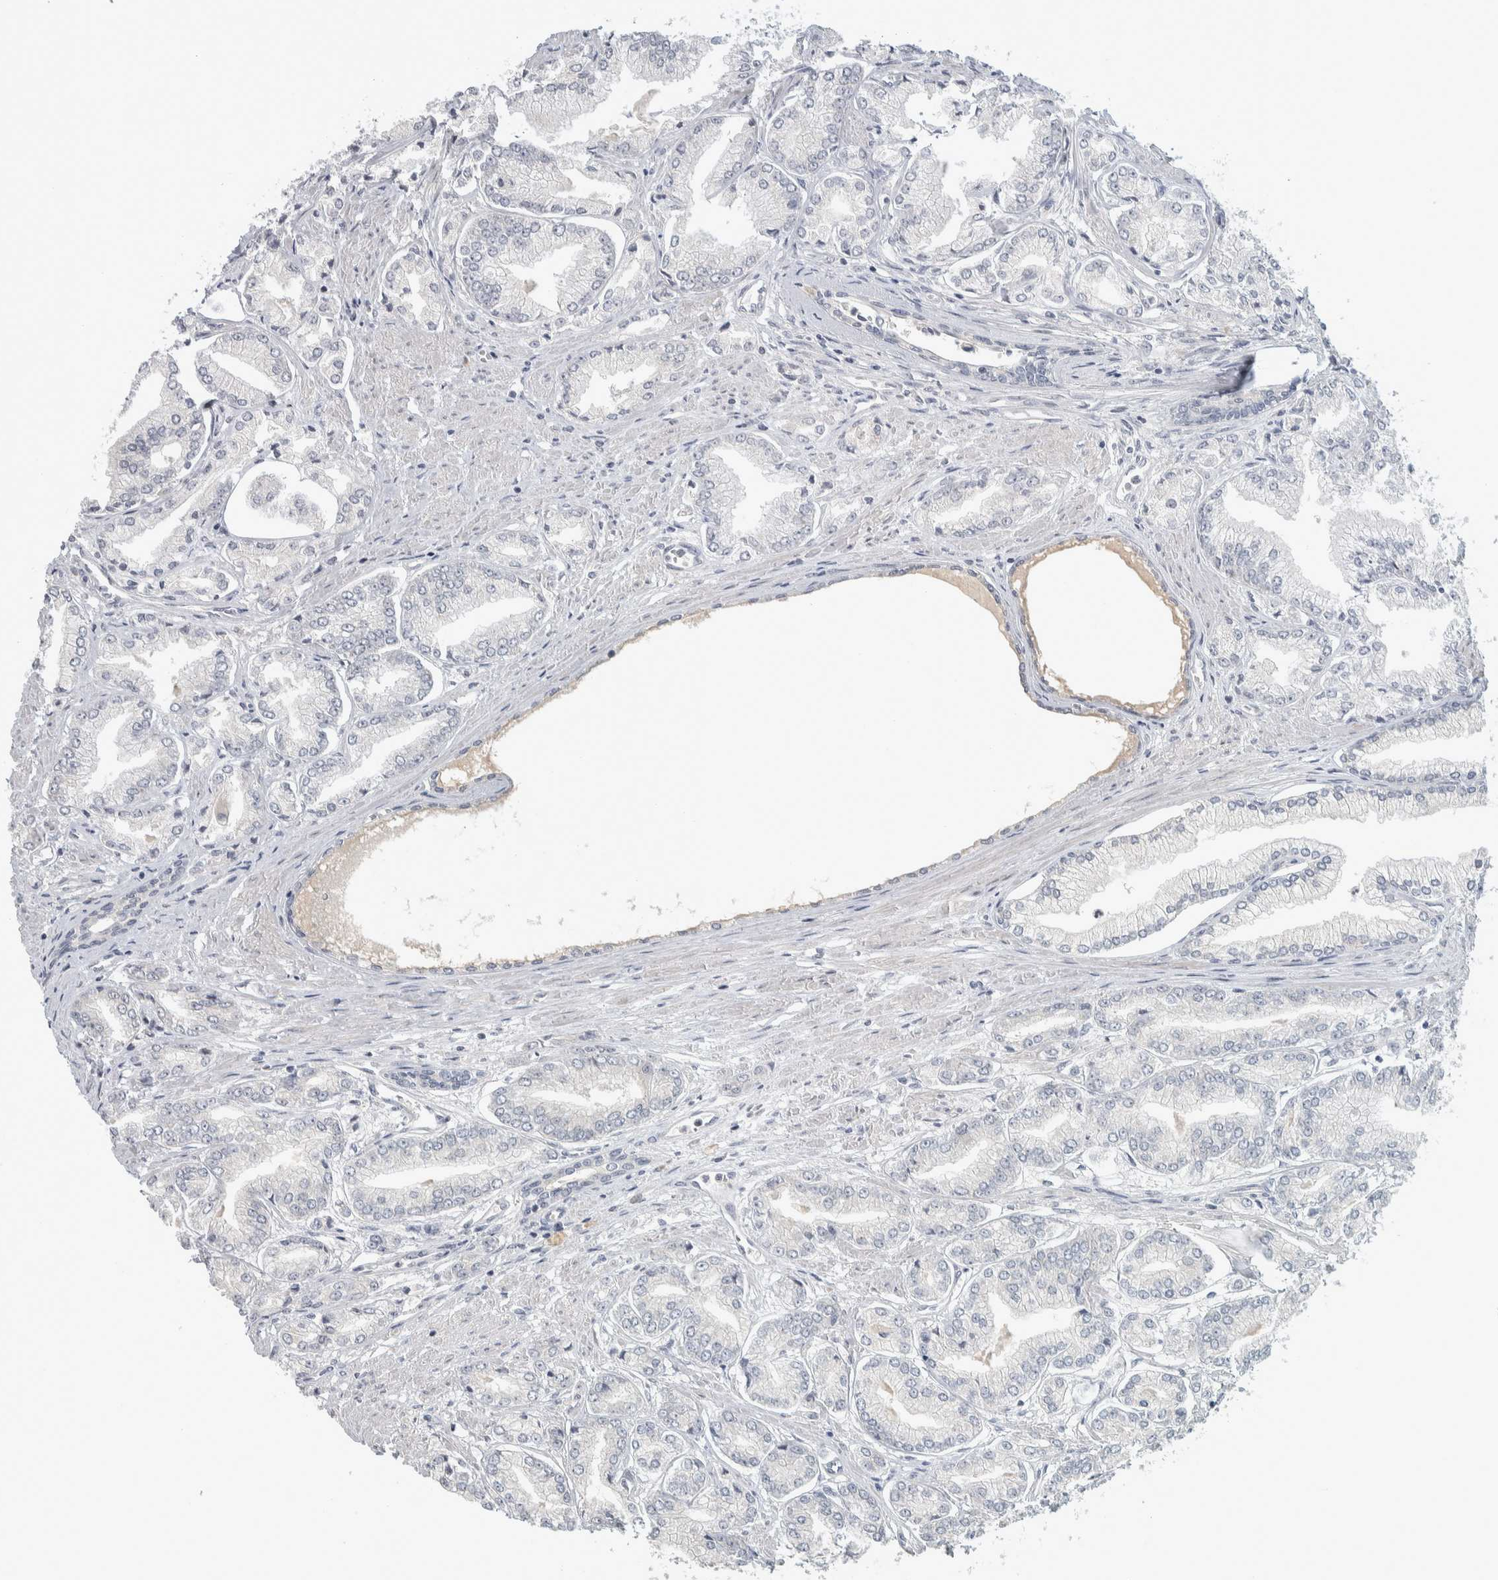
{"staining": {"intensity": "negative", "quantity": "none", "location": "none"}, "tissue": "prostate cancer", "cell_type": "Tumor cells", "image_type": "cancer", "snomed": [{"axis": "morphology", "description": "Adenocarcinoma, Low grade"}, {"axis": "topography", "description": "Prostate"}], "caption": "Protein analysis of prostate cancer demonstrates no significant positivity in tumor cells. The staining is performed using DAB (3,3'-diaminobenzidine) brown chromogen with nuclei counter-stained in using hematoxylin.", "gene": "AFP", "patient": {"sex": "male", "age": 52}}